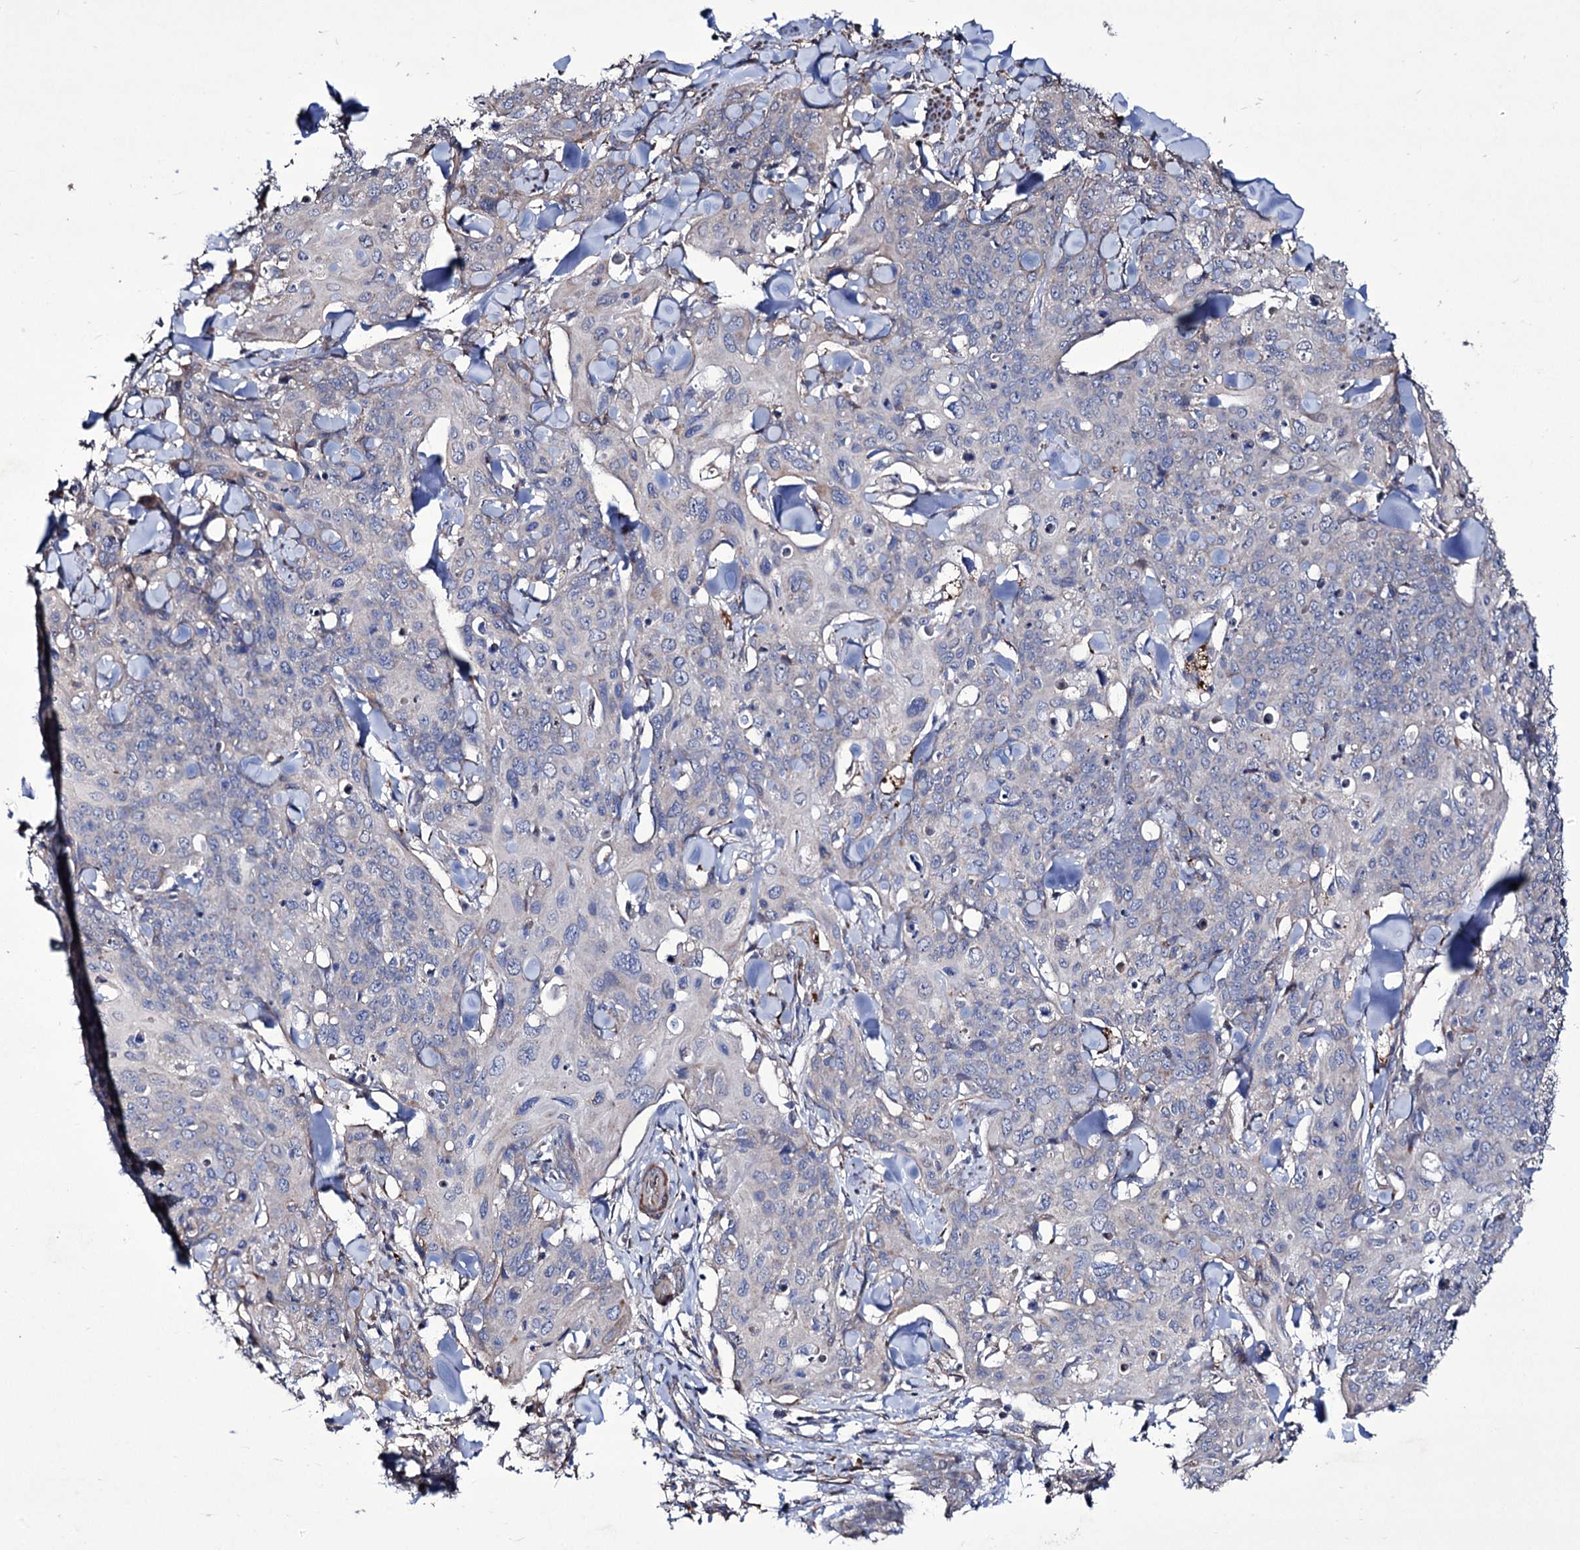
{"staining": {"intensity": "negative", "quantity": "none", "location": "none"}, "tissue": "skin cancer", "cell_type": "Tumor cells", "image_type": "cancer", "snomed": [{"axis": "morphology", "description": "Squamous cell carcinoma, NOS"}, {"axis": "topography", "description": "Skin"}, {"axis": "topography", "description": "Vulva"}], "caption": "The IHC photomicrograph has no significant staining in tumor cells of skin cancer tissue.", "gene": "TUBGCP5", "patient": {"sex": "female", "age": 85}}